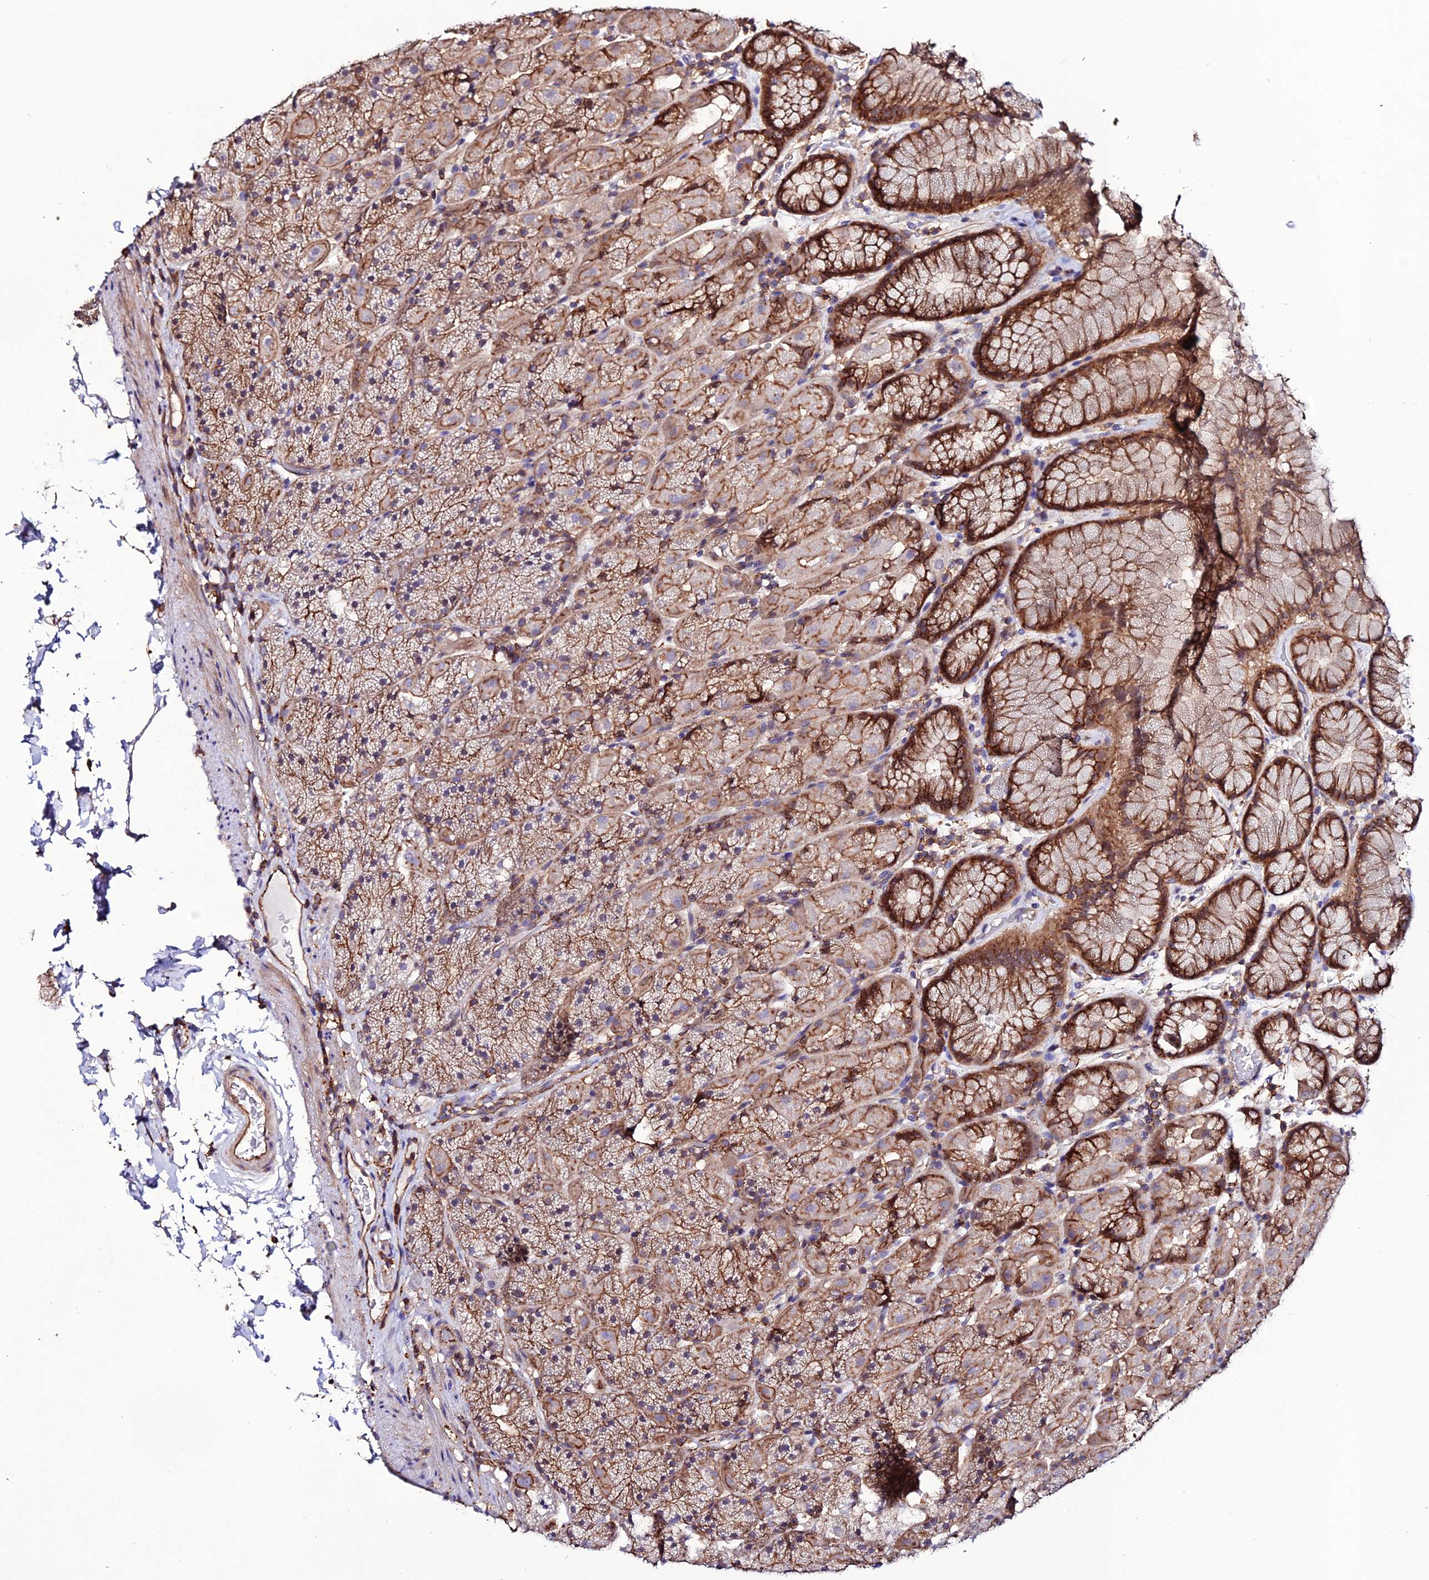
{"staining": {"intensity": "strong", "quantity": ">75%", "location": "cytoplasmic/membranous"}, "tissue": "stomach", "cell_type": "Glandular cells", "image_type": "normal", "snomed": [{"axis": "morphology", "description": "Normal tissue, NOS"}, {"axis": "topography", "description": "Stomach, upper"}, {"axis": "topography", "description": "Stomach, lower"}], "caption": "Immunohistochemistry (IHC) histopathology image of benign human stomach stained for a protein (brown), which shows high levels of strong cytoplasmic/membranous staining in about >75% of glandular cells.", "gene": "USP17L10", "patient": {"sex": "male", "age": 67}}